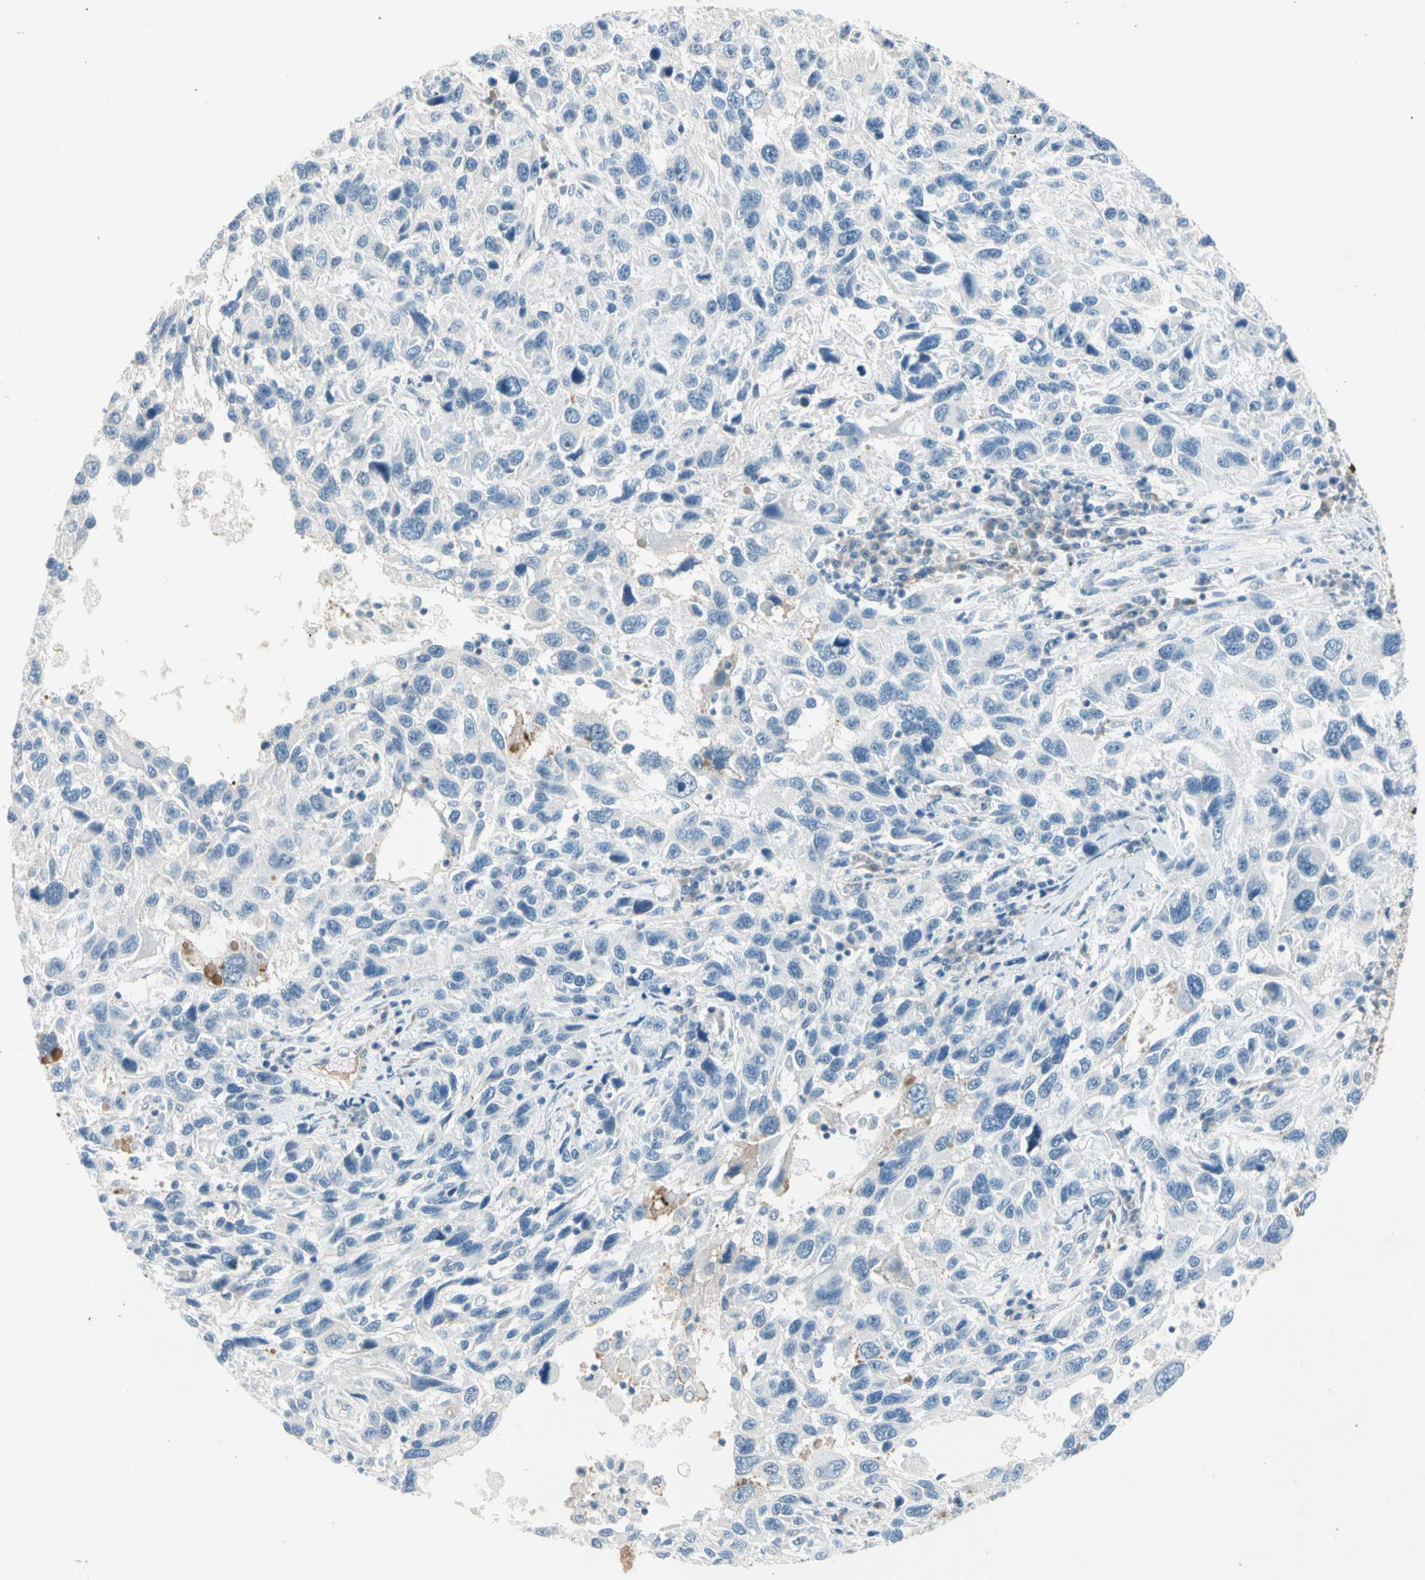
{"staining": {"intensity": "negative", "quantity": "none", "location": "none"}, "tissue": "melanoma", "cell_type": "Tumor cells", "image_type": "cancer", "snomed": [{"axis": "morphology", "description": "Malignant melanoma, NOS"}, {"axis": "topography", "description": "Skin"}], "caption": "DAB (3,3'-diaminobenzidine) immunohistochemical staining of human melanoma shows no significant expression in tumor cells.", "gene": "SERPIND1", "patient": {"sex": "male", "age": 53}}